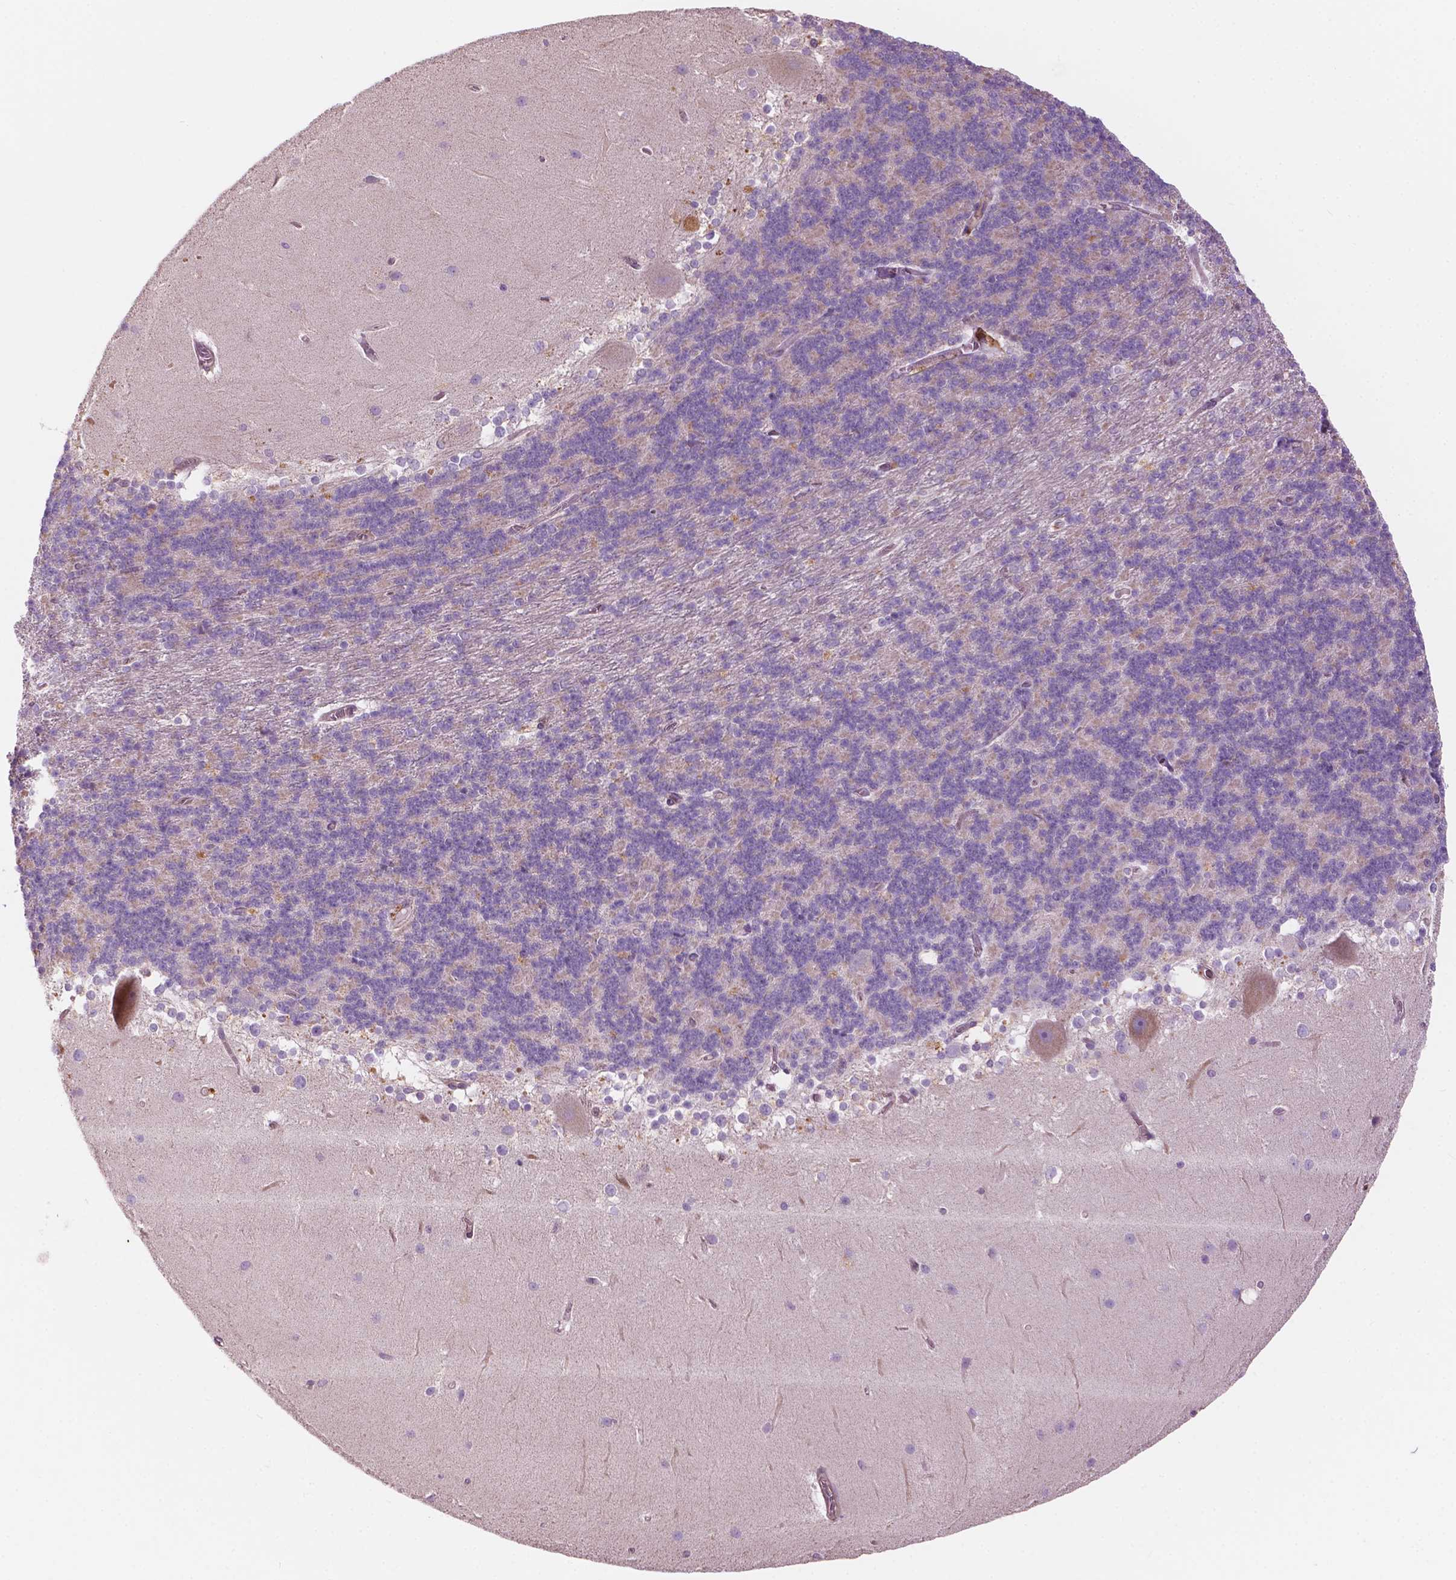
{"staining": {"intensity": "weak", "quantity": "<25%", "location": "cytoplasmic/membranous"}, "tissue": "cerebellum", "cell_type": "Cells in granular layer", "image_type": "normal", "snomed": [{"axis": "morphology", "description": "Normal tissue, NOS"}, {"axis": "topography", "description": "Cerebellum"}], "caption": "High power microscopy photomicrograph of an IHC image of unremarkable cerebellum, revealing no significant expression in cells in granular layer.", "gene": "SURF4", "patient": {"sex": "female", "age": 19}}